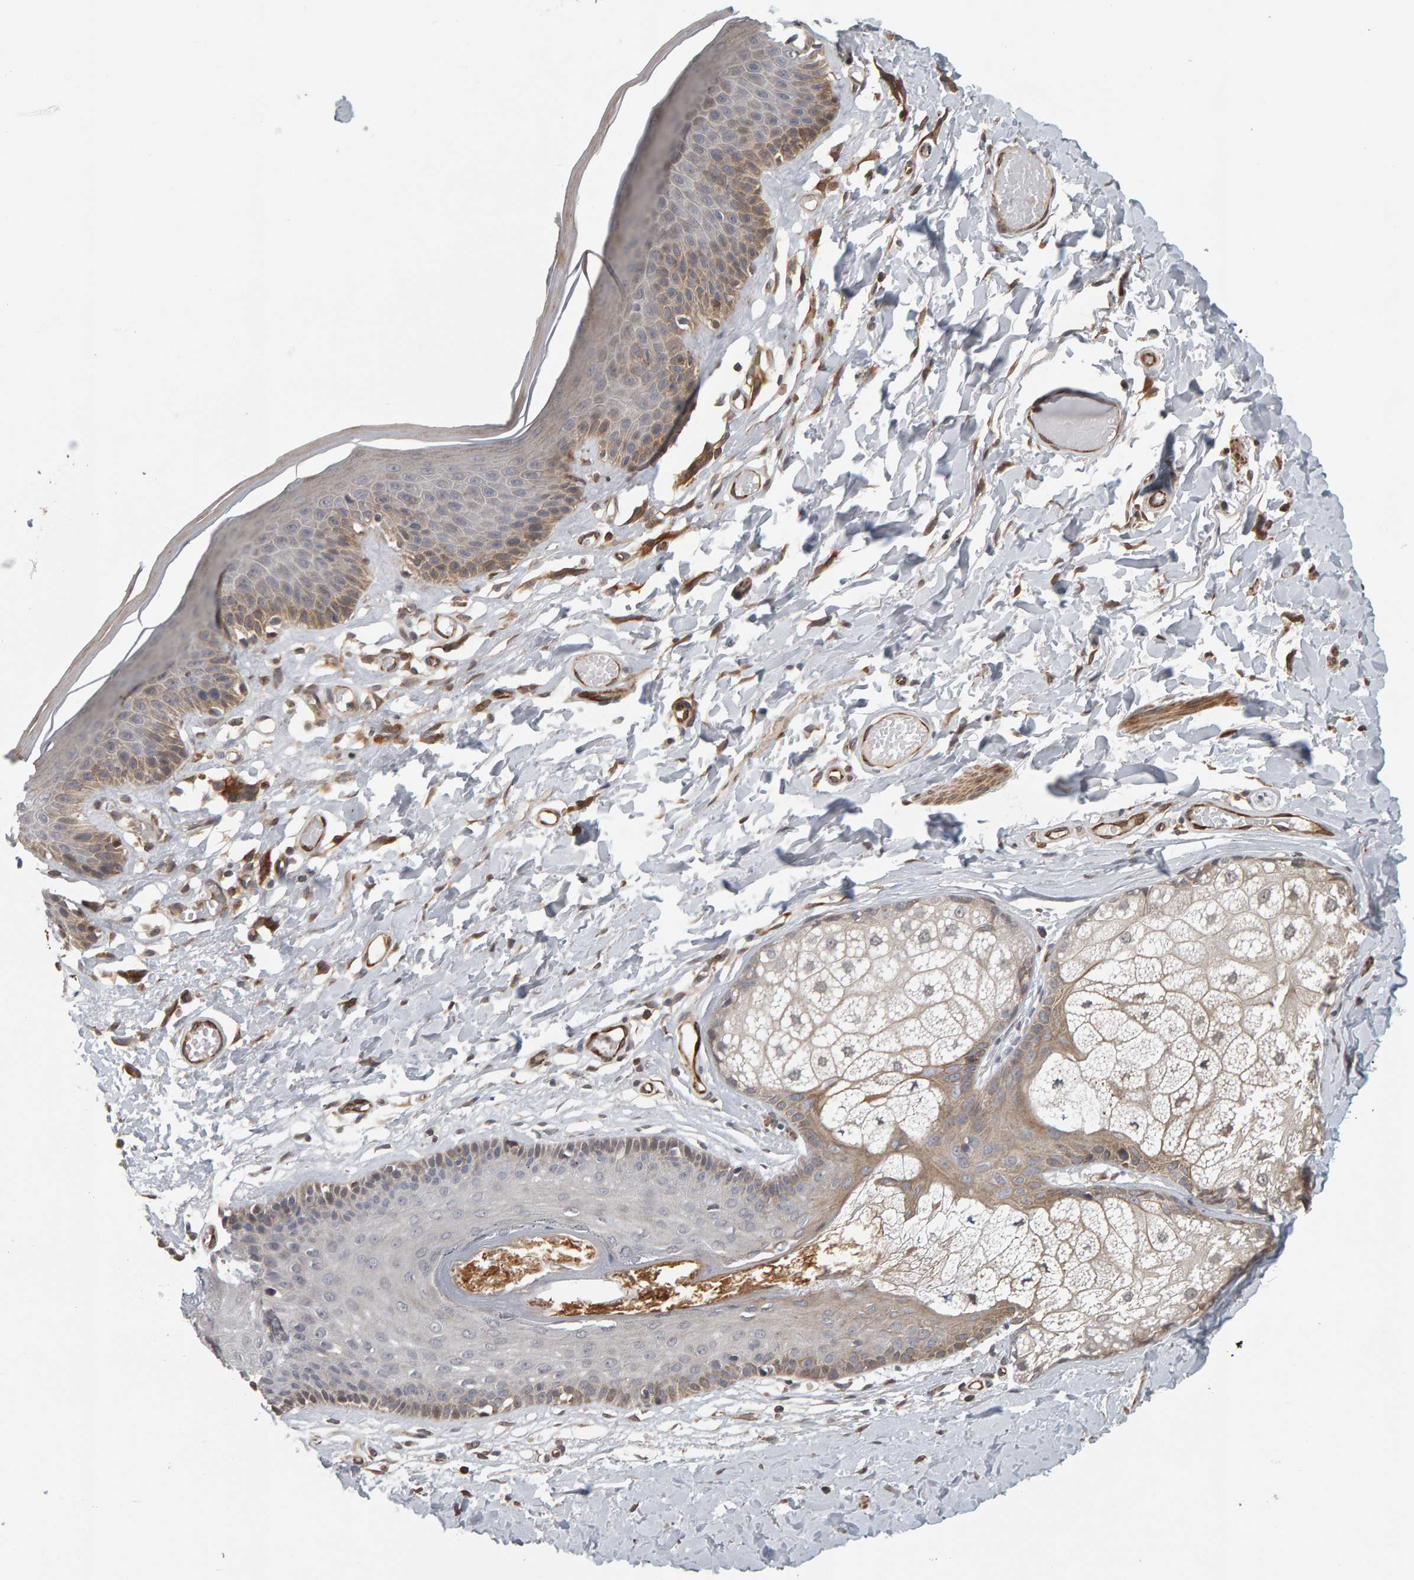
{"staining": {"intensity": "moderate", "quantity": "<25%", "location": "cytoplasmic/membranous"}, "tissue": "skin", "cell_type": "Epidermal cells", "image_type": "normal", "snomed": [{"axis": "morphology", "description": "Normal tissue, NOS"}, {"axis": "topography", "description": "Vulva"}], "caption": "This histopathology image displays immunohistochemistry (IHC) staining of unremarkable skin, with low moderate cytoplasmic/membranous positivity in approximately <25% of epidermal cells.", "gene": "TEFM", "patient": {"sex": "female", "age": 73}}